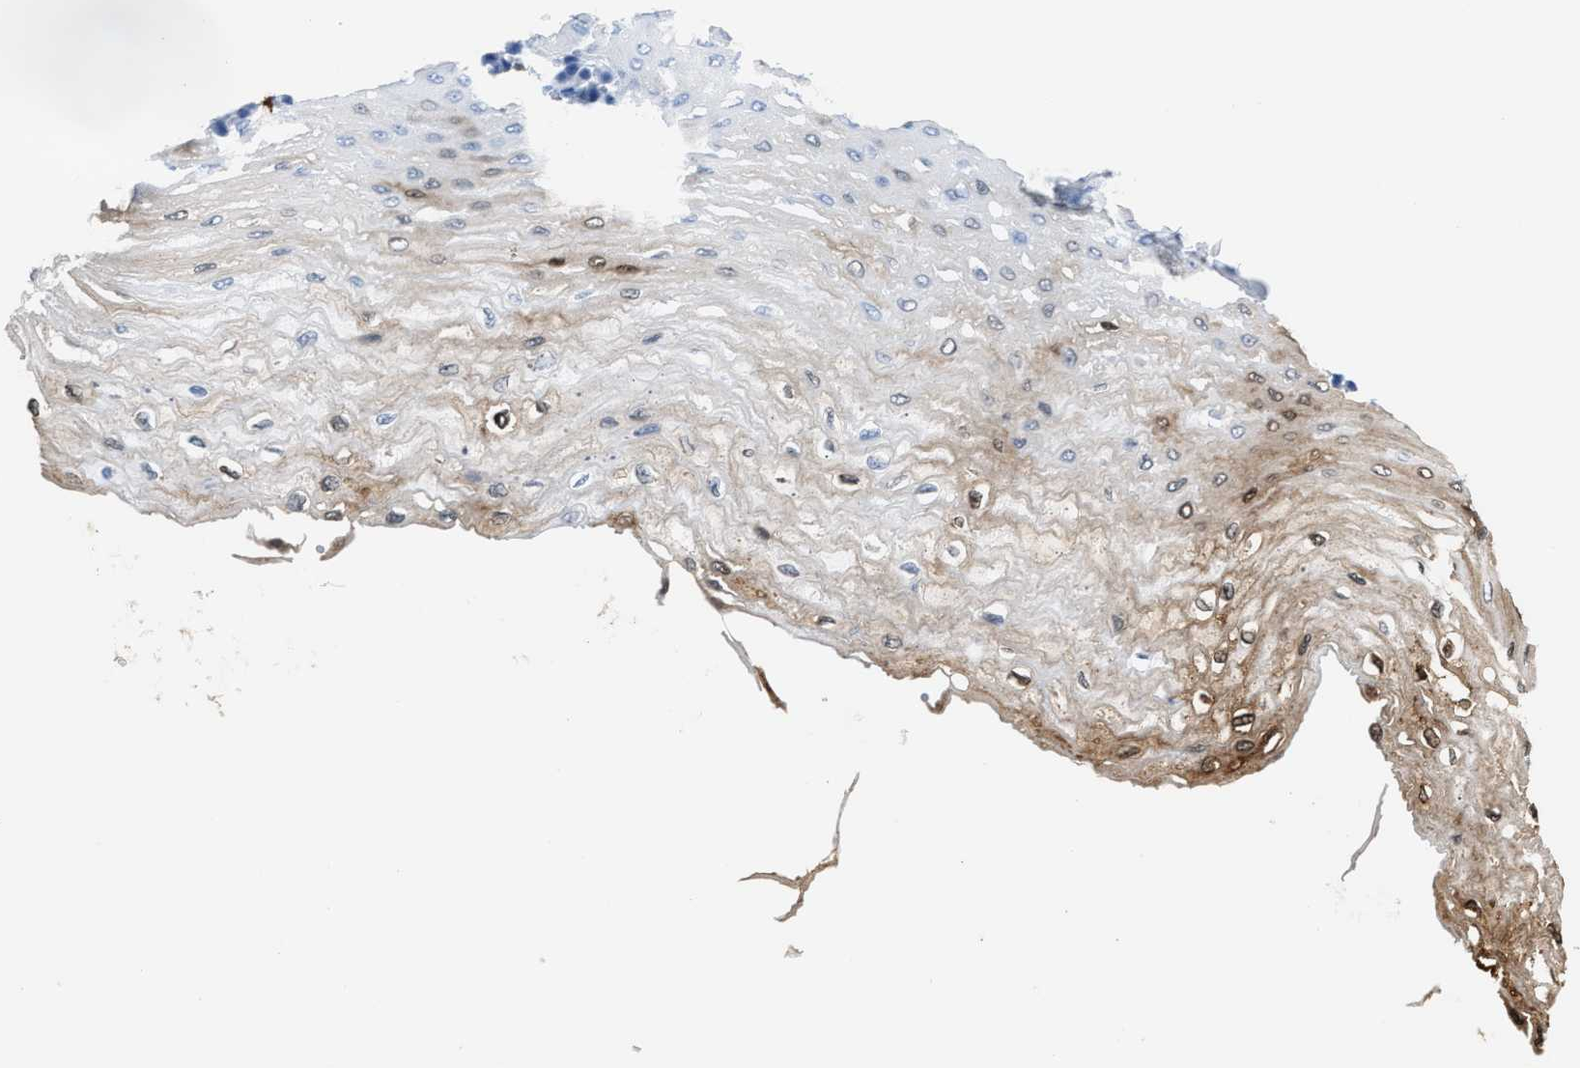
{"staining": {"intensity": "strong", "quantity": "<25%", "location": "cytoplasmic/membranous,nuclear"}, "tissue": "esophagus", "cell_type": "Squamous epithelial cells", "image_type": "normal", "snomed": [{"axis": "morphology", "description": "Normal tissue, NOS"}, {"axis": "topography", "description": "Esophagus"}], "caption": "This image shows IHC staining of normal esophagus, with medium strong cytoplasmic/membranous,nuclear staining in approximately <25% of squamous epithelial cells.", "gene": "S100P", "patient": {"sex": "female", "age": 72}}